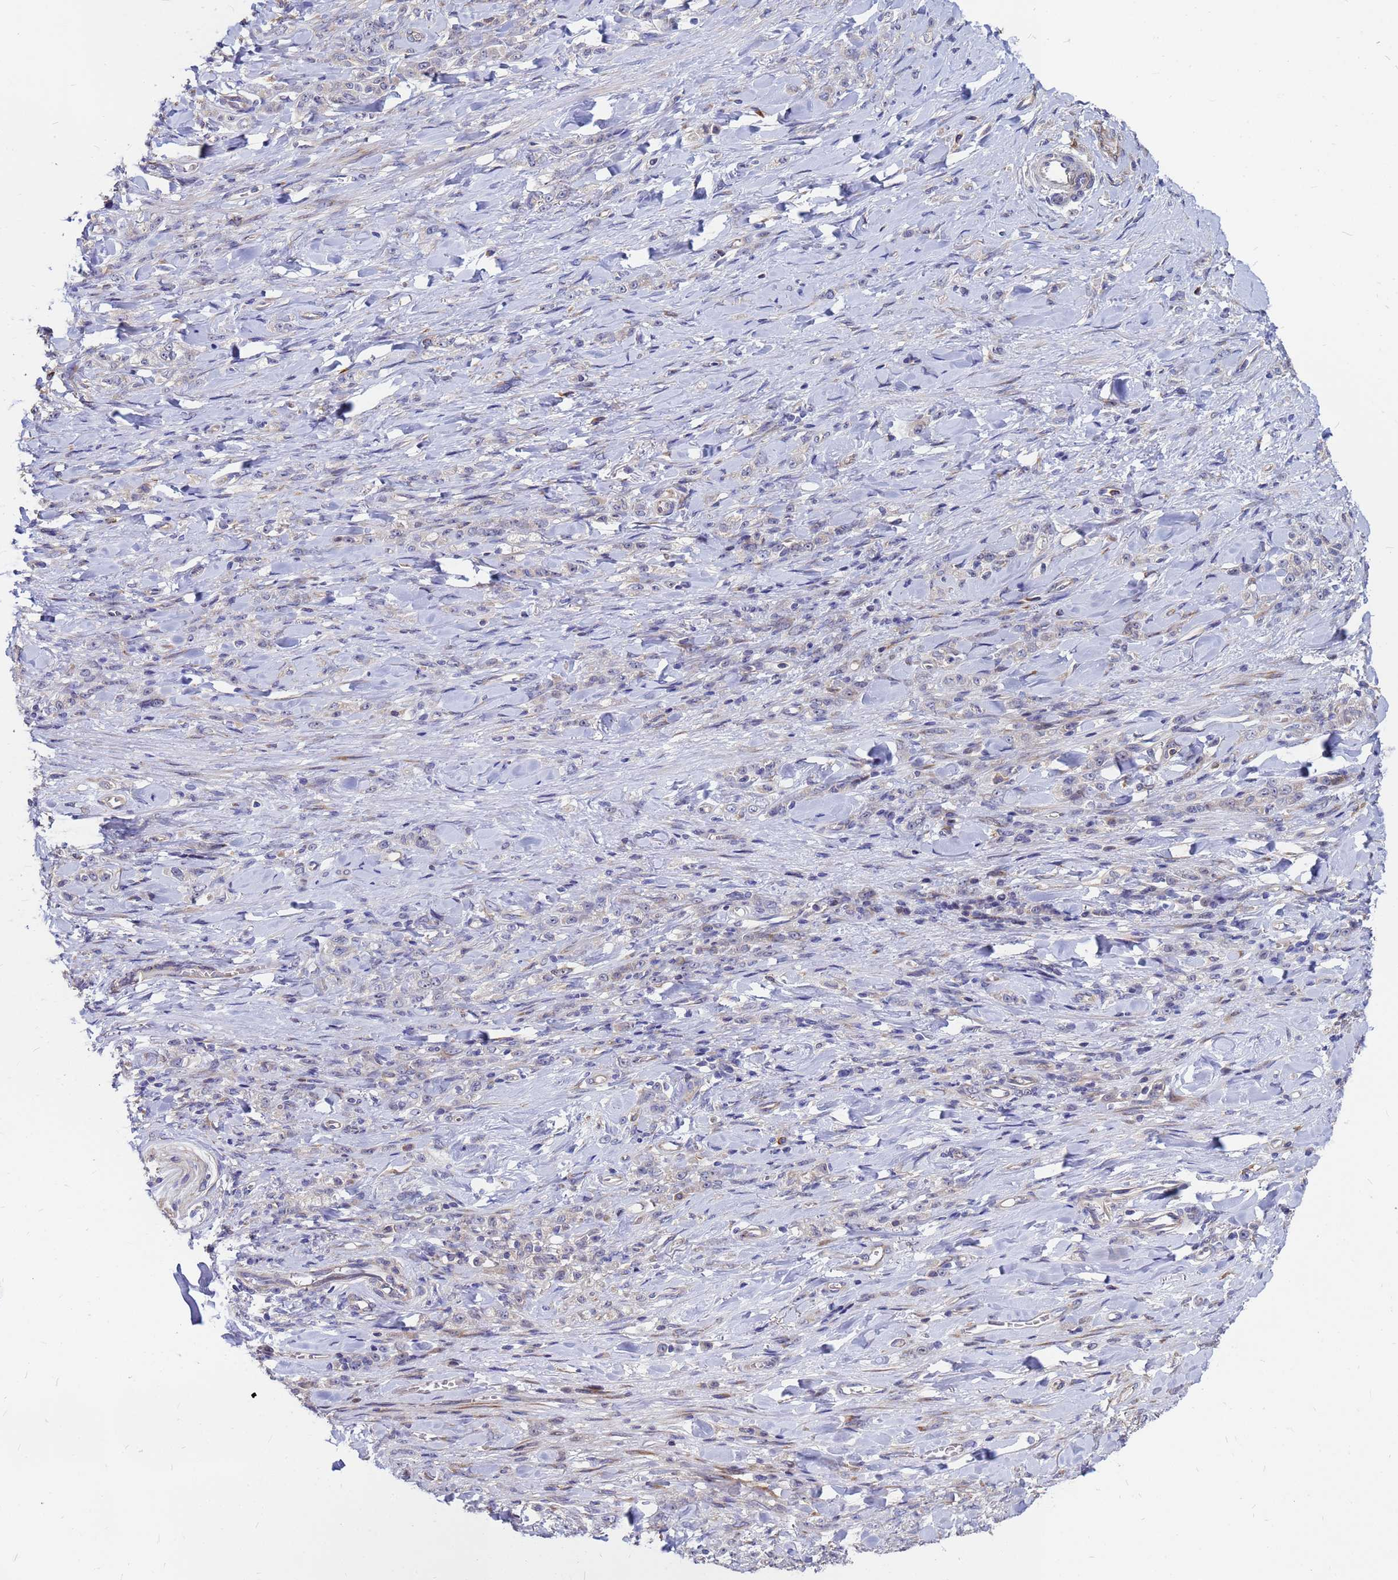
{"staining": {"intensity": "negative", "quantity": "none", "location": "none"}, "tissue": "stomach cancer", "cell_type": "Tumor cells", "image_type": "cancer", "snomed": [{"axis": "morphology", "description": "Normal tissue, NOS"}, {"axis": "morphology", "description": "Adenocarcinoma, NOS"}, {"axis": "topography", "description": "Stomach"}], "caption": "This is an immunohistochemistry (IHC) histopathology image of stomach cancer. There is no expression in tumor cells.", "gene": "MOB2", "patient": {"sex": "male", "age": 82}}